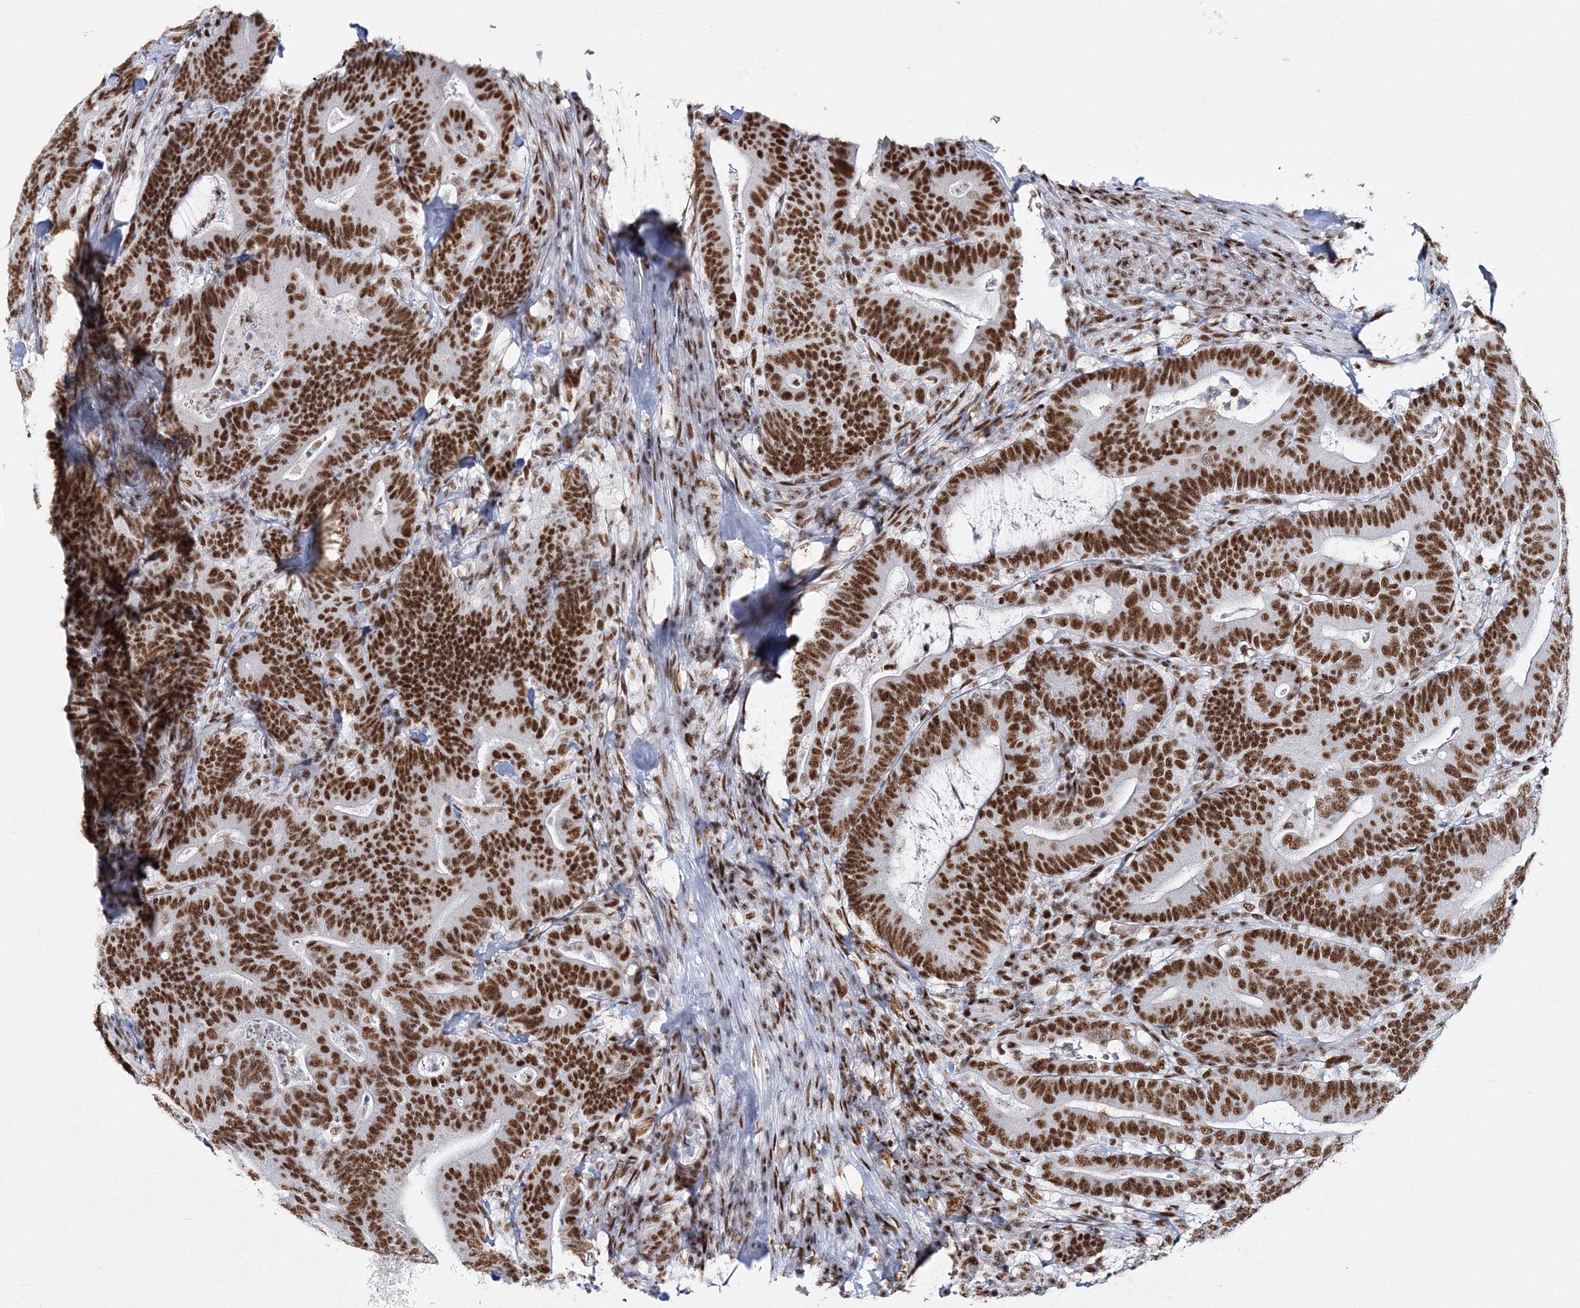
{"staining": {"intensity": "strong", "quantity": ">75%", "location": "nuclear"}, "tissue": "colorectal cancer", "cell_type": "Tumor cells", "image_type": "cancer", "snomed": [{"axis": "morphology", "description": "Adenocarcinoma, NOS"}, {"axis": "topography", "description": "Colon"}], "caption": "DAB immunohistochemical staining of colorectal cancer (adenocarcinoma) exhibits strong nuclear protein positivity in about >75% of tumor cells.", "gene": "QRICH1", "patient": {"sex": "female", "age": 66}}